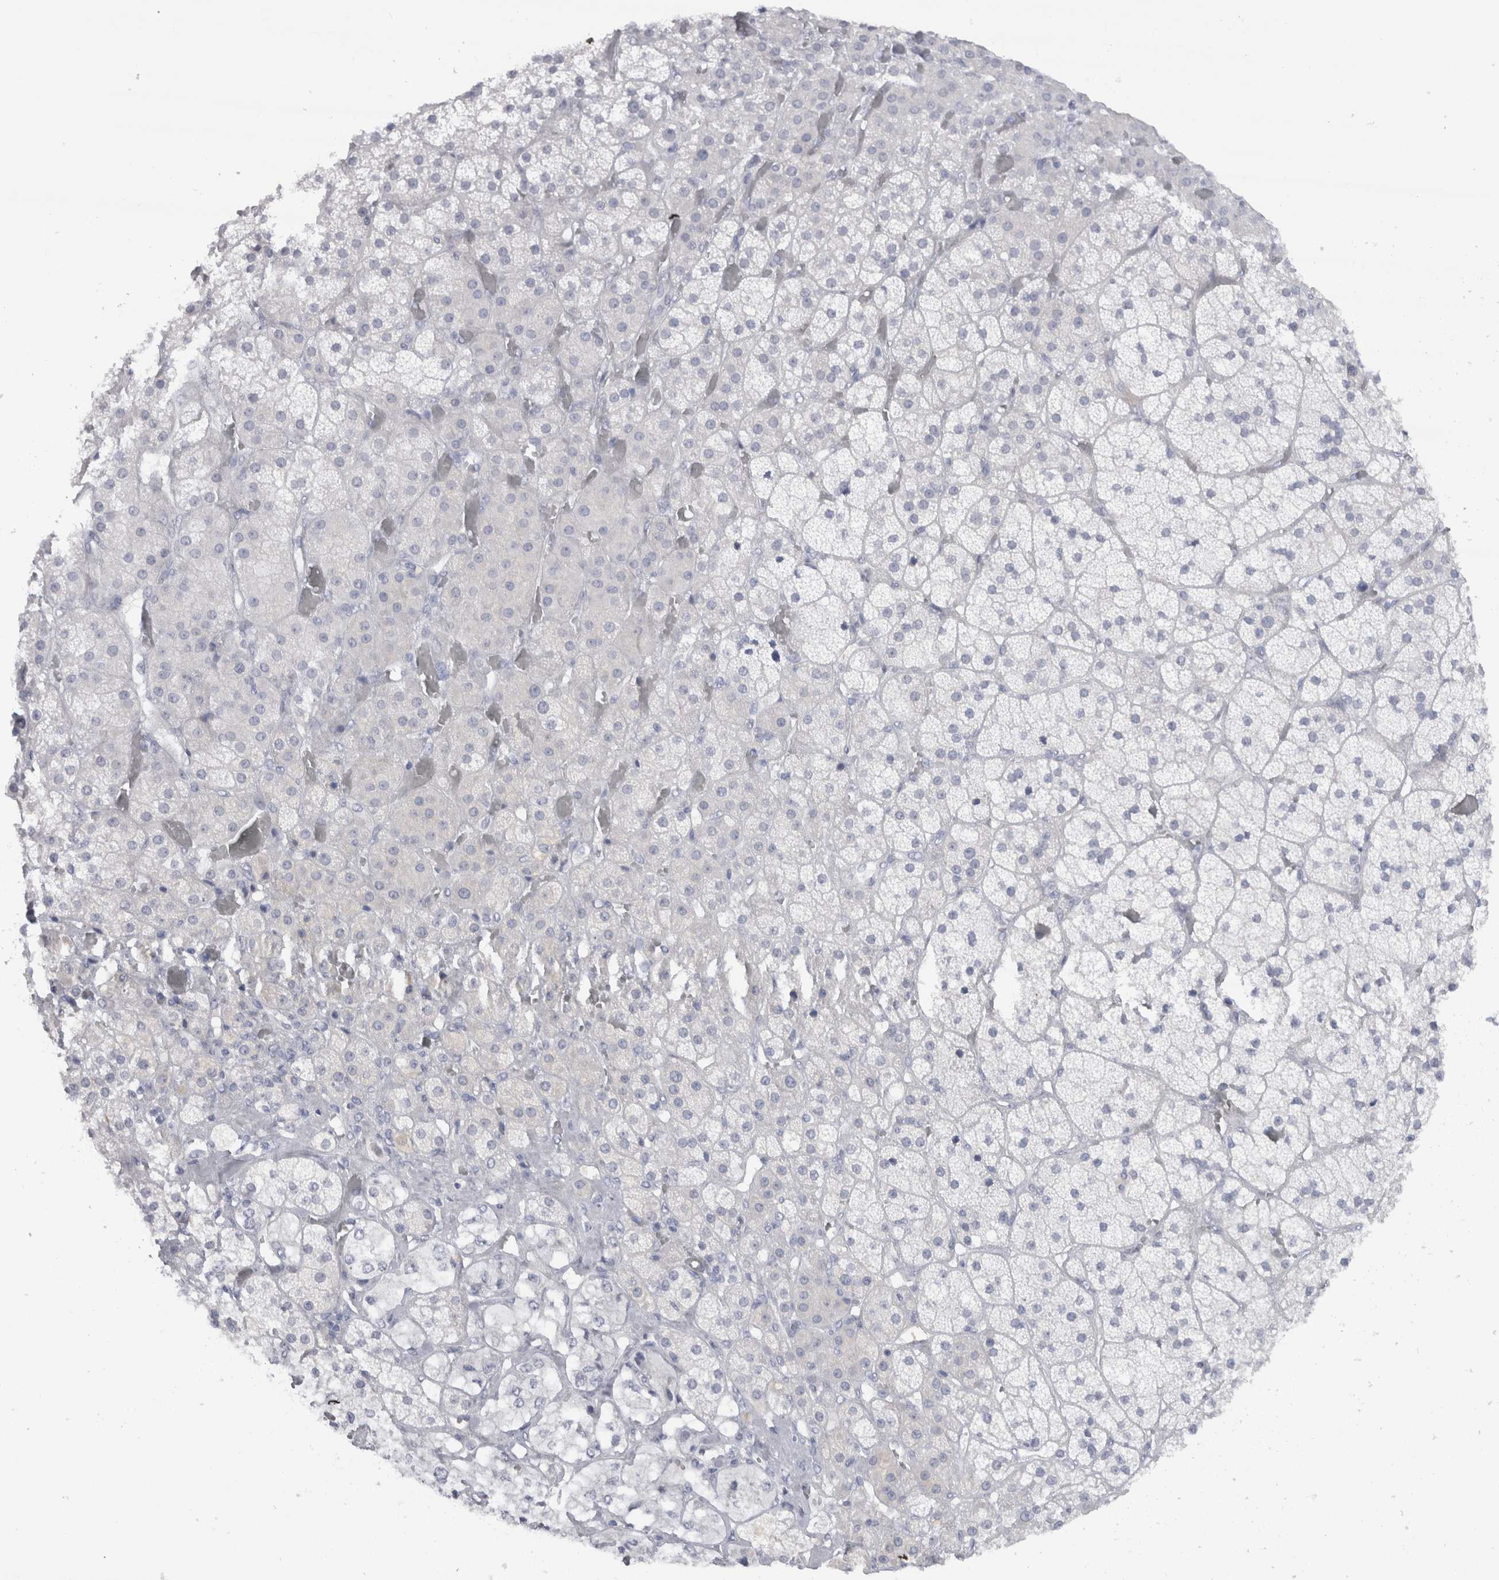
{"staining": {"intensity": "negative", "quantity": "none", "location": "none"}, "tissue": "adrenal gland", "cell_type": "Glandular cells", "image_type": "normal", "snomed": [{"axis": "morphology", "description": "Normal tissue, NOS"}, {"axis": "topography", "description": "Adrenal gland"}], "caption": "The immunohistochemistry (IHC) image has no significant staining in glandular cells of adrenal gland.", "gene": "CDH17", "patient": {"sex": "male", "age": 57}}